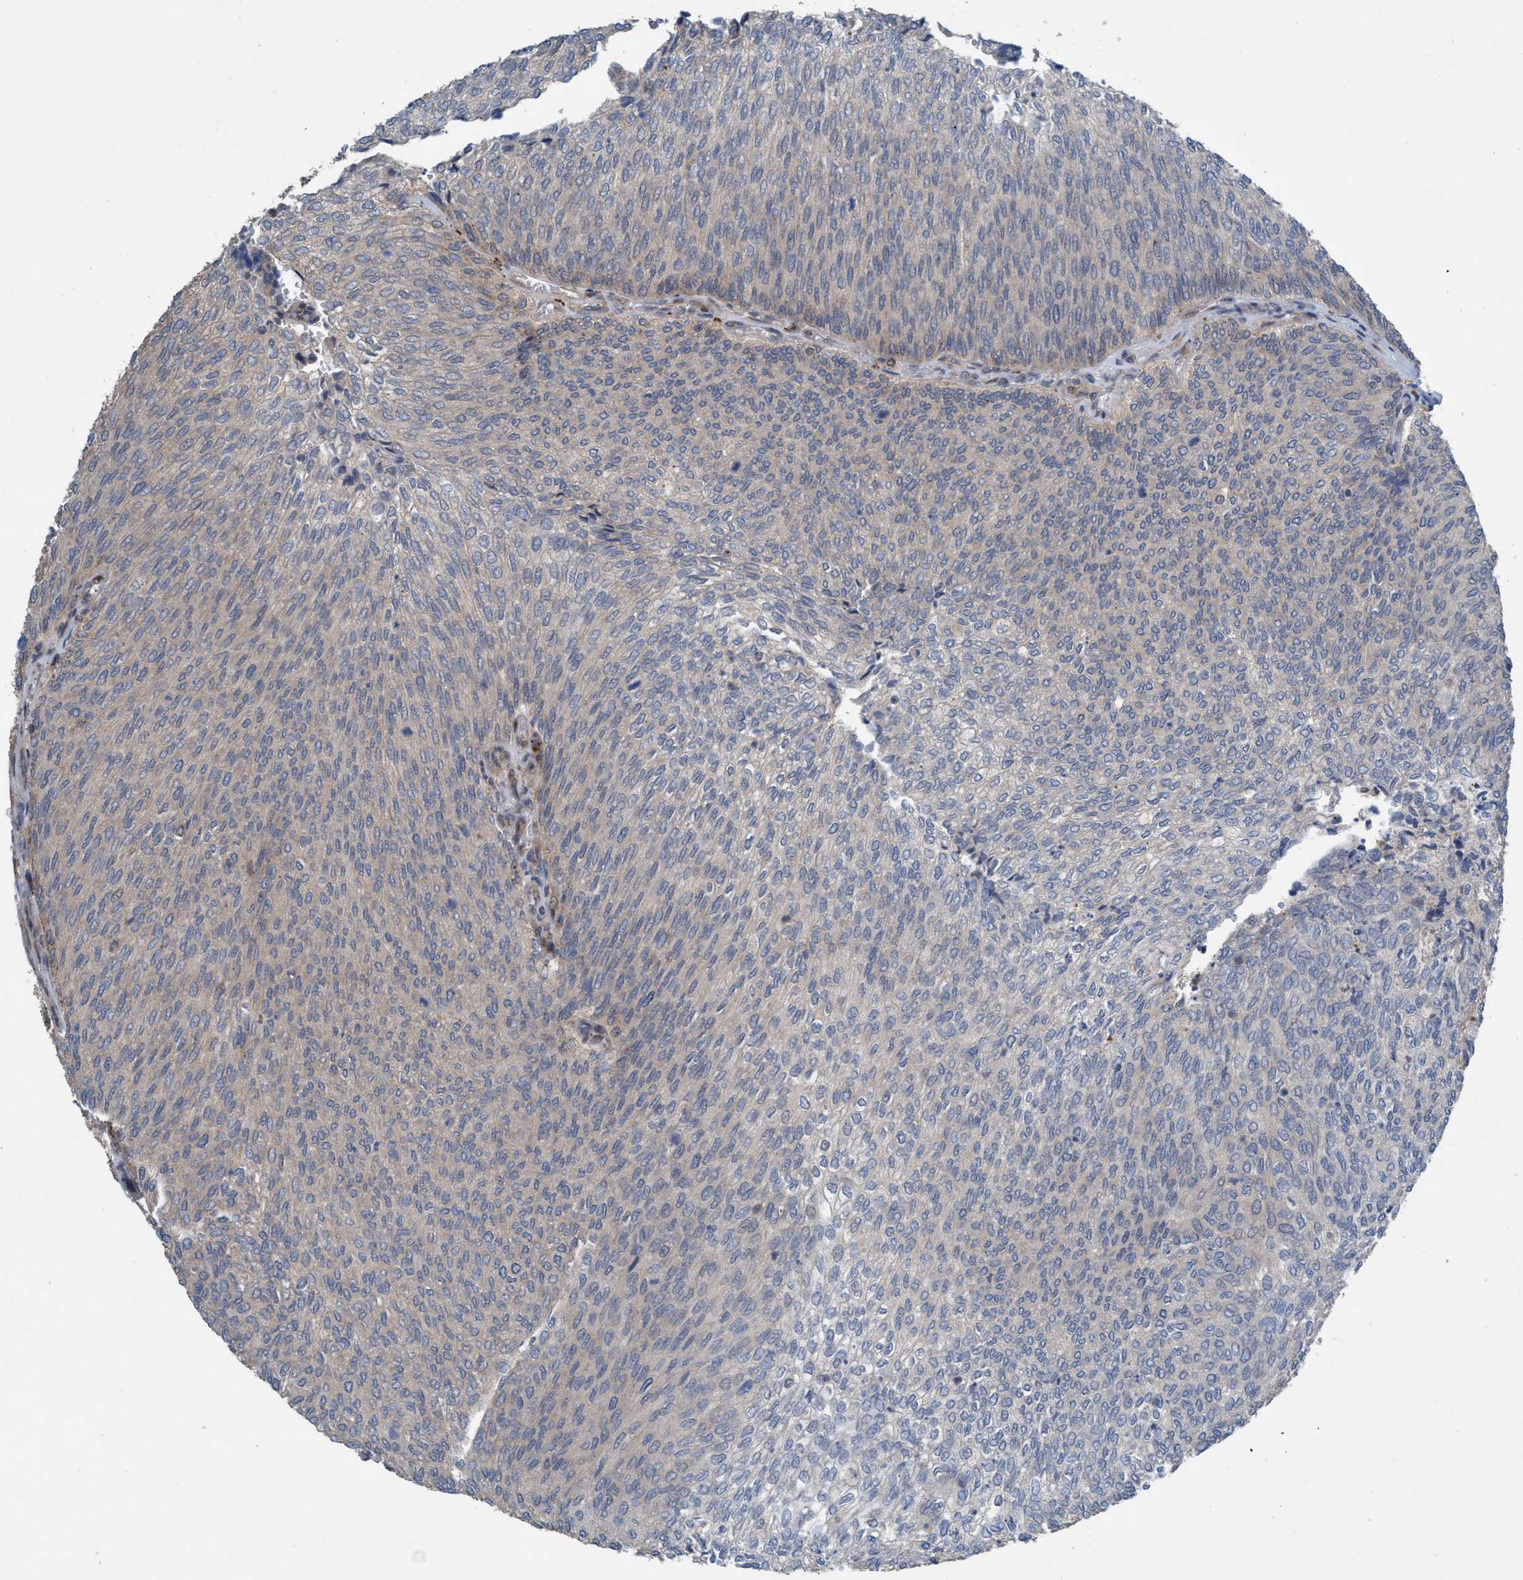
{"staining": {"intensity": "weak", "quantity": "<25%", "location": "cytoplasmic/membranous"}, "tissue": "urothelial cancer", "cell_type": "Tumor cells", "image_type": "cancer", "snomed": [{"axis": "morphology", "description": "Urothelial carcinoma, Low grade"}, {"axis": "topography", "description": "Urinary bladder"}], "caption": "Immunohistochemistry micrograph of human urothelial cancer stained for a protein (brown), which shows no expression in tumor cells. (IHC, brightfield microscopy, high magnification).", "gene": "NISCH", "patient": {"sex": "female", "age": 79}}